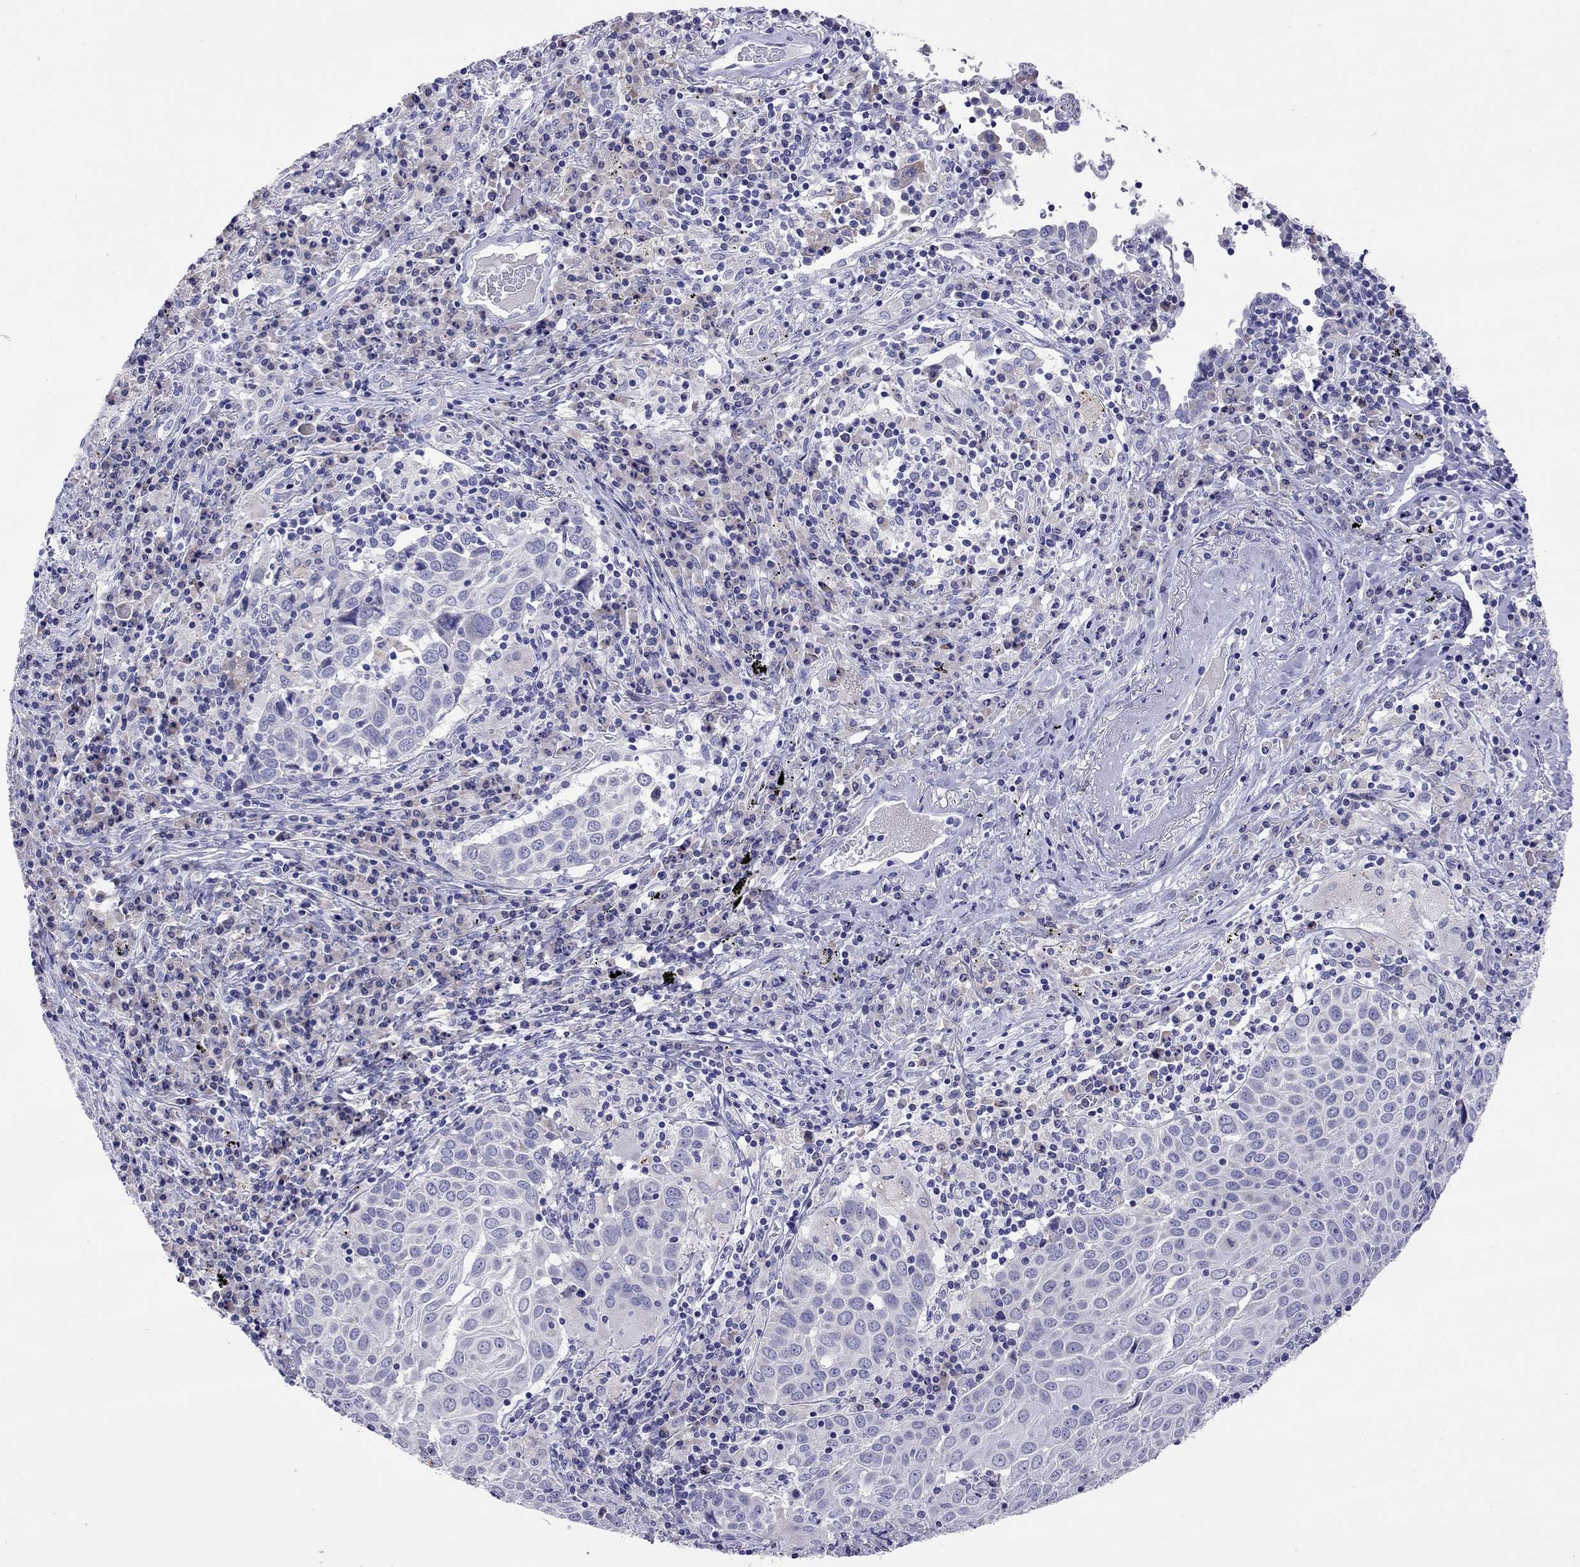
{"staining": {"intensity": "negative", "quantity": "none", "location": "none"}, "tissue": "lung cancer", "cell_type": "Tumor cells", "image_type": "cancer", "snomed": [{"axis": "morphology", "description": "Squamous cell carcinoma, NOS"}, {"axis": "topography", "description": "Lung"}], "caption": "IHC of squamous cell carcinoma (lung) reveals no staining in tumor cells. (Stains: DAB immunohistochemistry with hematoxylin counter stain, Microscopy: brightfield microscopy at high magnification).", "gene": "COL9A1", "patient": {"sex": "male", "age": 57}}